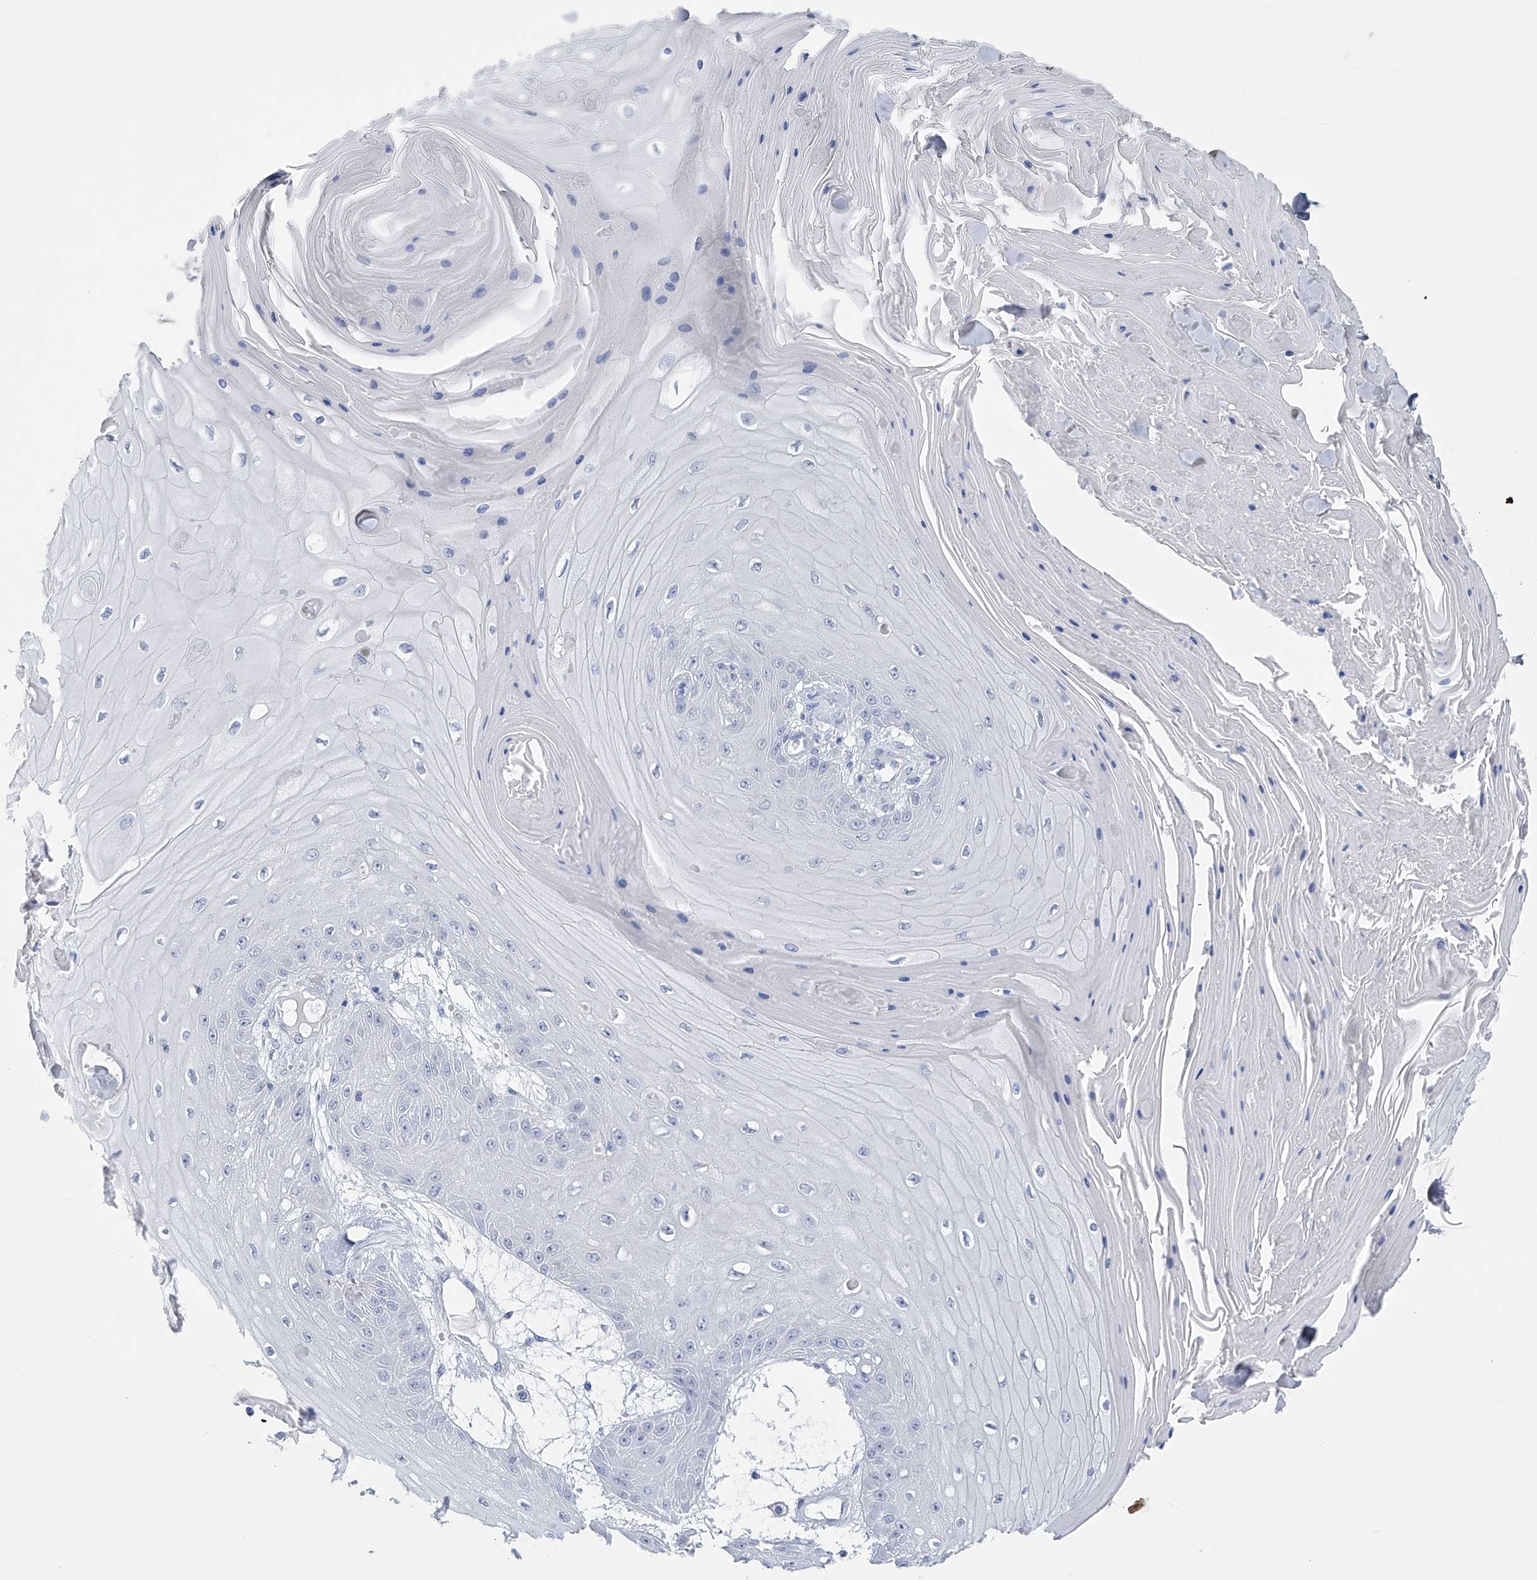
{"staining": {"intensity": "negative", "quantity": "none", "location": "none"}, "tissue": "skin cancer", "cell_type": "Tumor cells", "image_type": "cancer", "snomed": [{"axis": "morphology", "description": "Squamous cell carcinoma, NOS"}, {"axis": "topography", "description": "Skin"}], "caption": "This is an immunohistochemistry histopathology image of skin squamous cell carcinoma. There is no positivity in tumor cells.", "gene": "ADRA1A", "patient": {"sex": "male", "age": 74}}